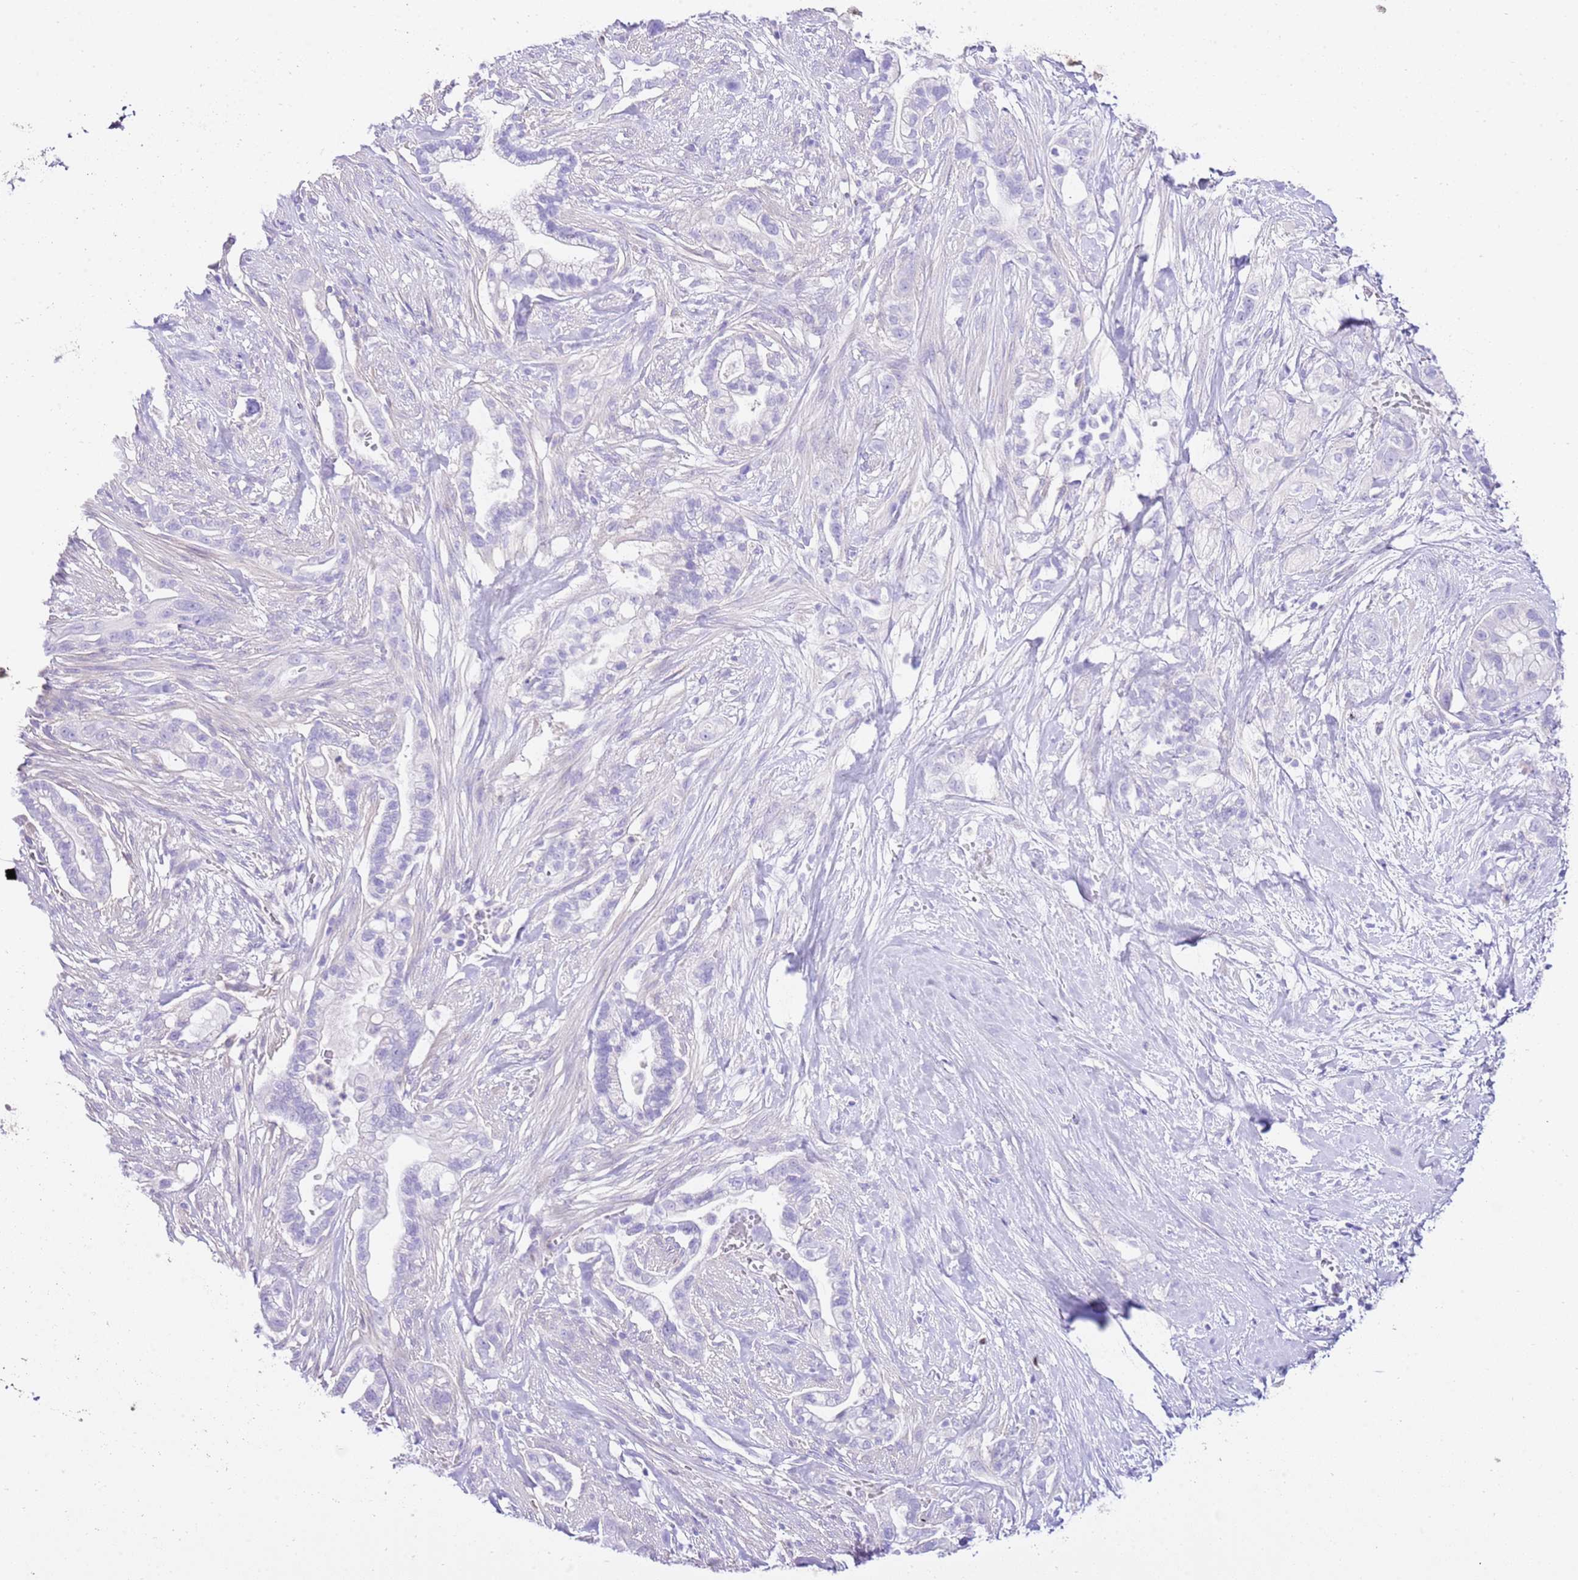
{"staining": {"intensity": "negative", "quantity": "none", "location": "none"}, "tissue": "pancreatic cancer", "cell_type": "Tumor cells", "image_type": "cancer", "snomed": [{"axis": "morphology", "description": "Adenocarcinoma, NOS"}, {"axis": "topography", "description": "Pancreas"}], "caption": "IHC of pancreatic cancer (adenocarcinoma) exhibits no expression in tumor cells. (Immunohistochemistry, brightfield microscopy, high magnification).", "gene": "BHLHA15", "patient": {"sex": "male", "age": 44}}